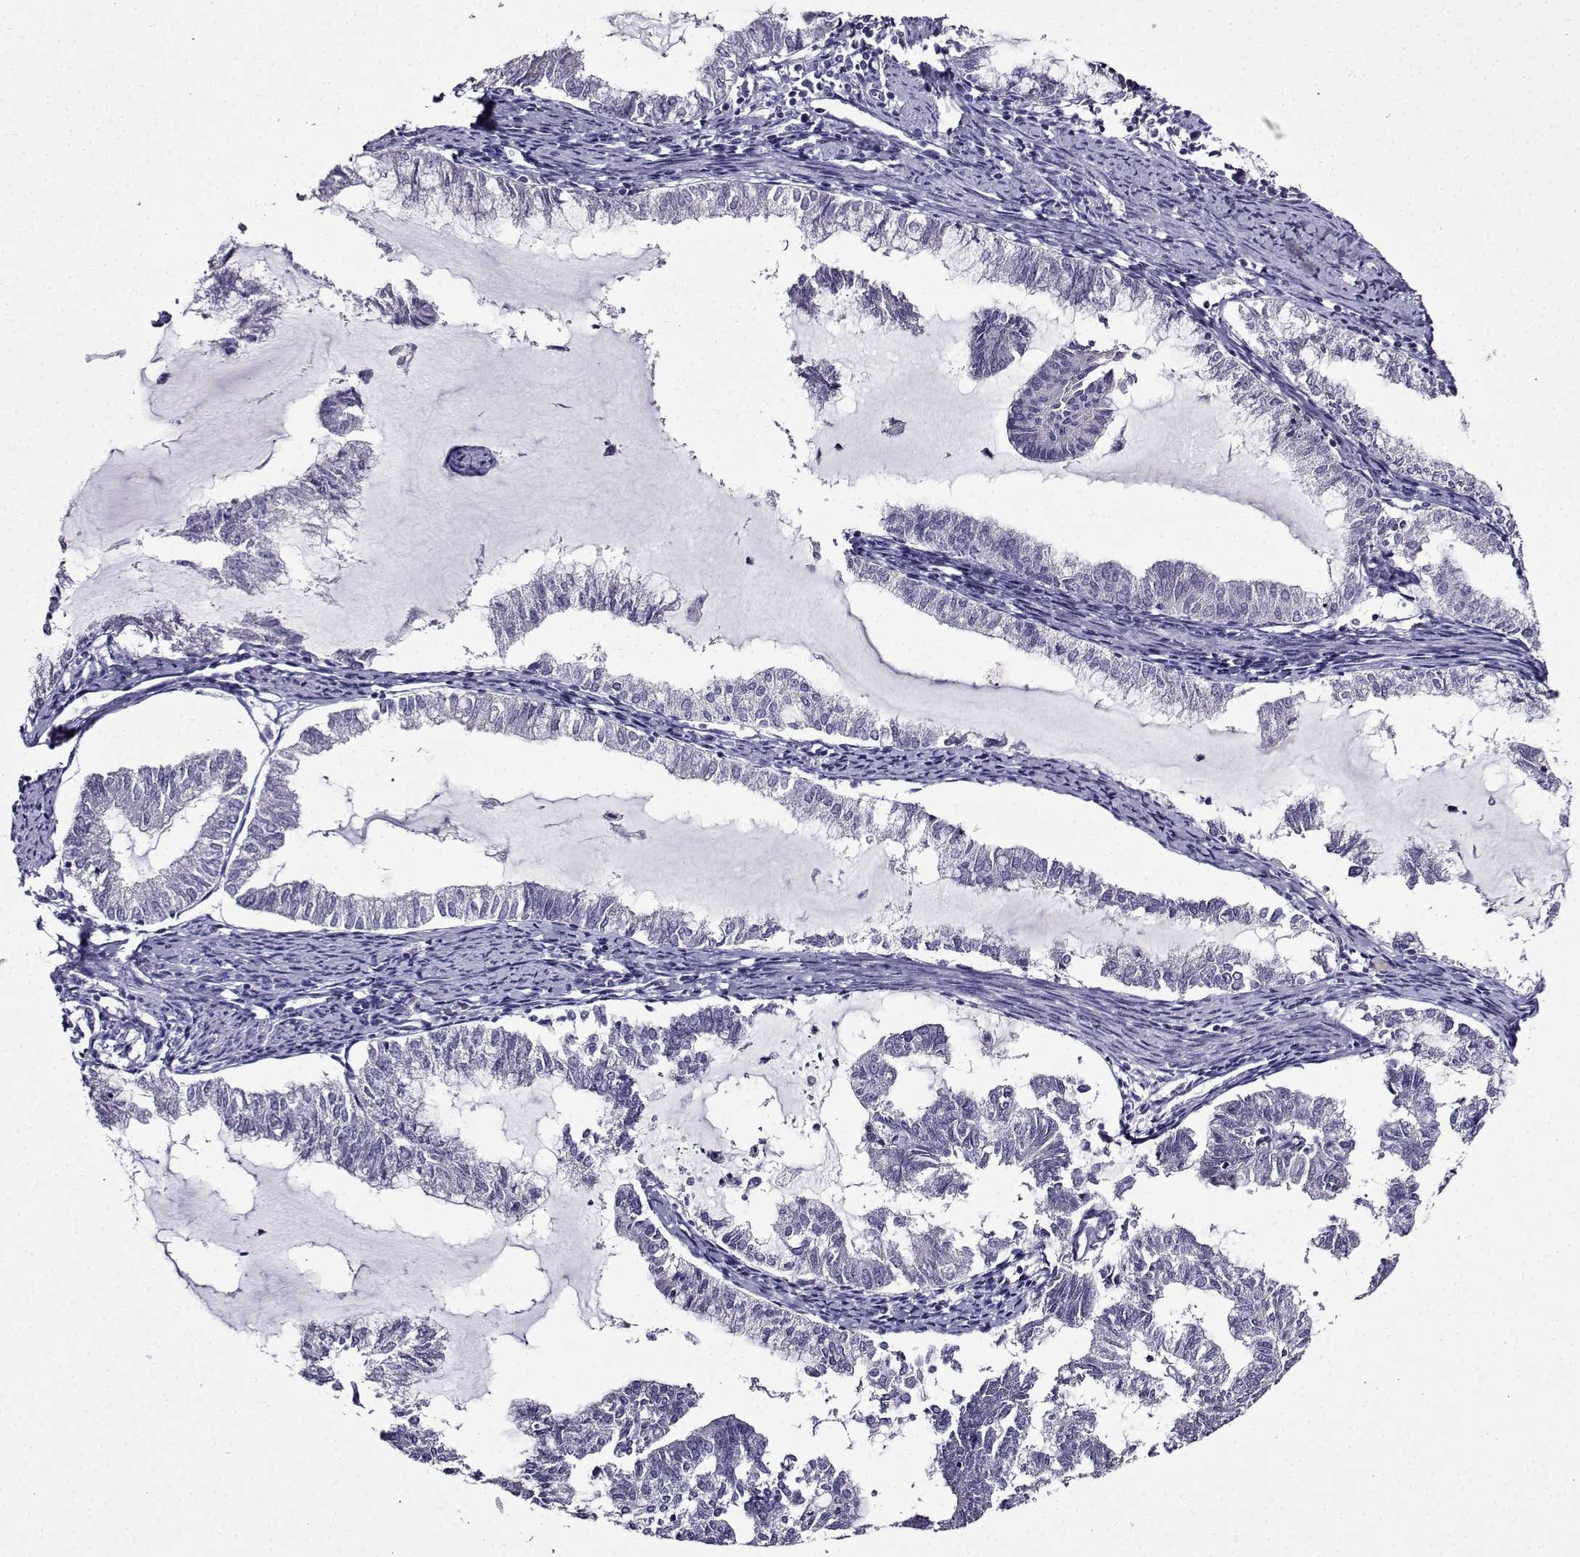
{"staining": {"intensity": "negative", "quantity": "none", "location": "none"}, "tissue": "endometrial cancer", "cell_type": "Tumor cells", "image_type": "cancer", "snomed": [{"axis": "morphology", "description": "Adenocarcinoma, NOS"}, {"axis": "topography", "description": "Endometrium"}], "caption": "High power microscopy image of an immunohistochemistry (IHC) histopathology image of endometrial cancer, revealing no significant expression in tumor cells.", "gene": "TMEM266", "patient": {"sex": "female", "age": 79}}